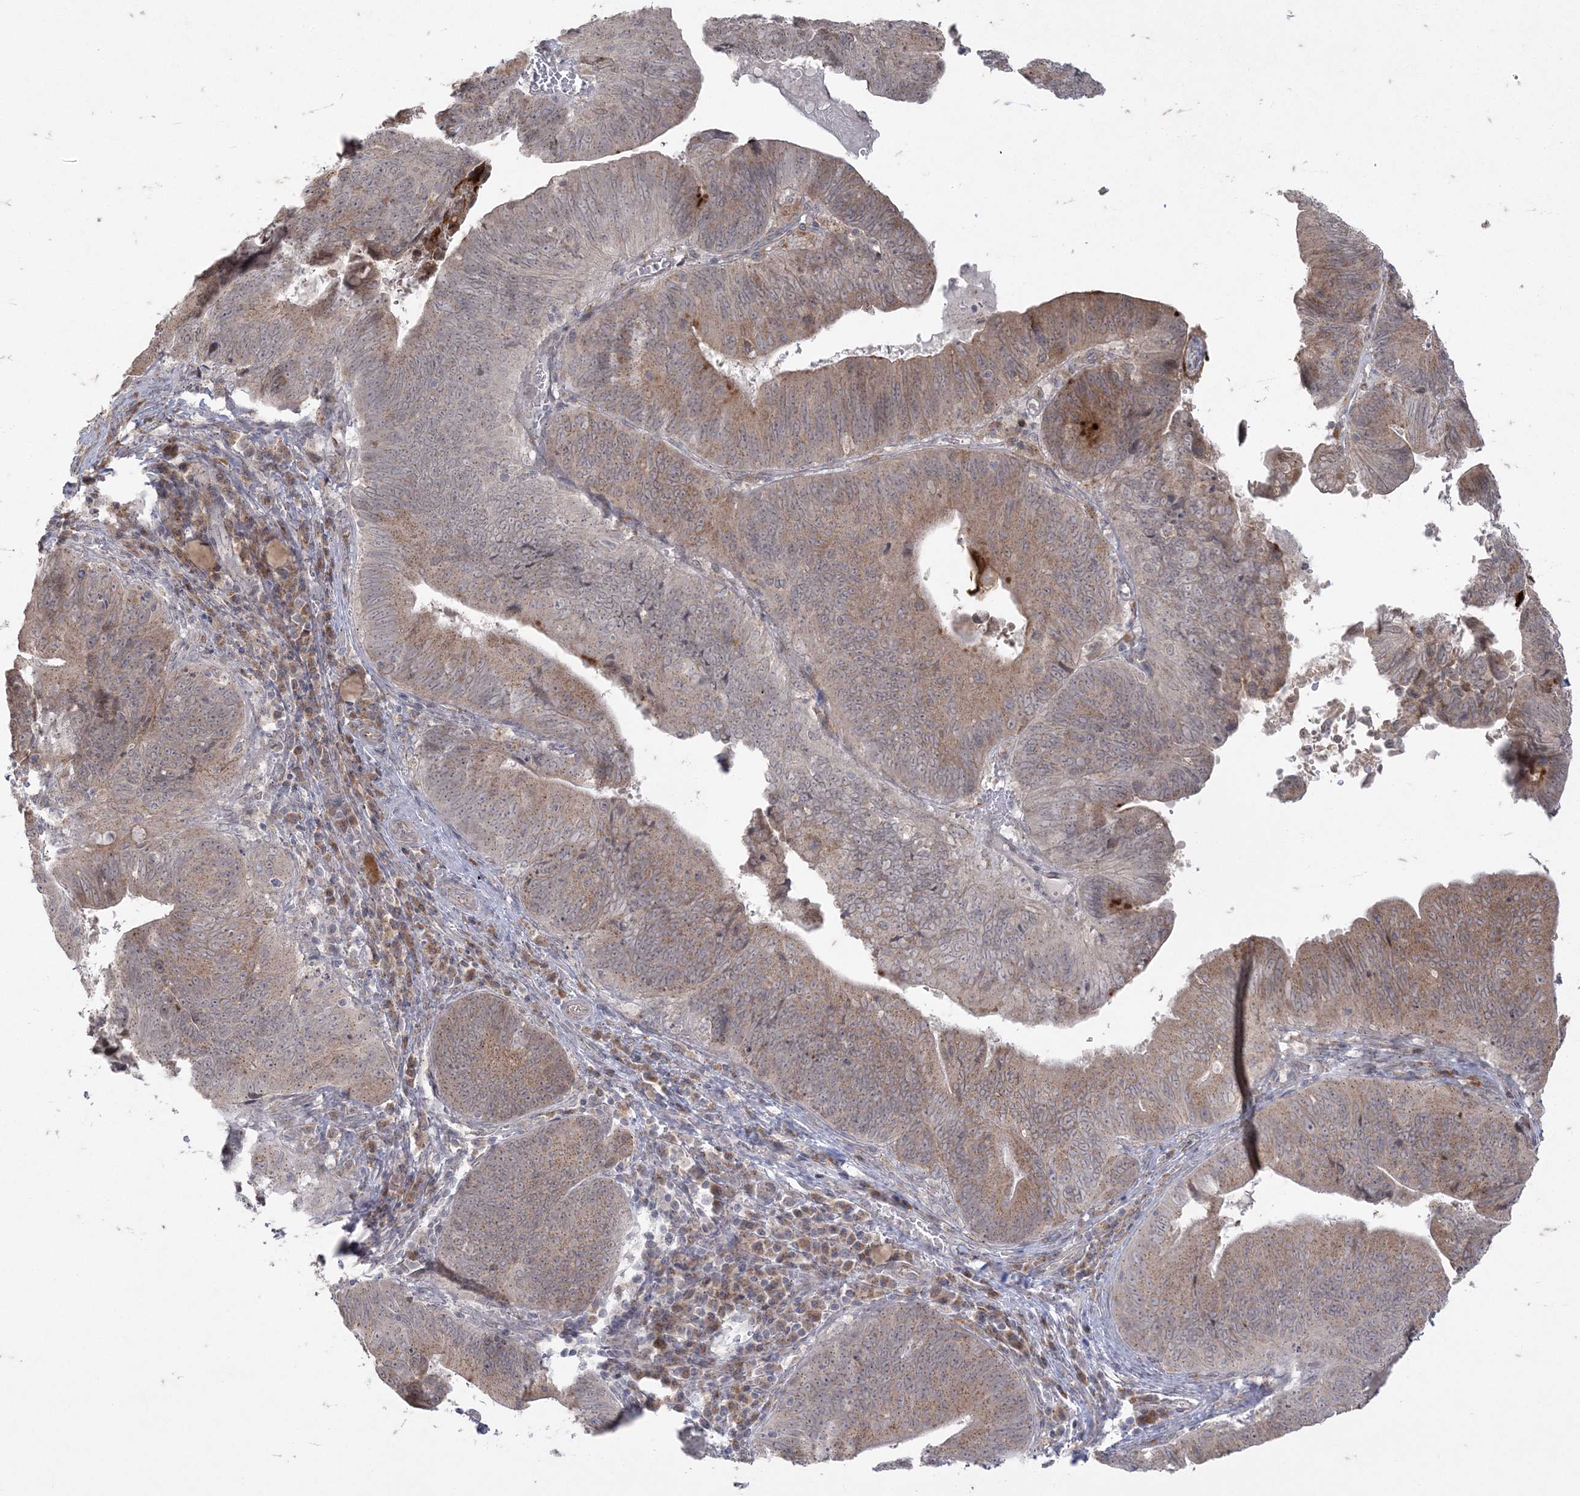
{"staining": {"intensity": "weak", "quantity": "25%-75%", "location": "cytoplasmic/membranous"}, "tissue": "pancreatic cancer", "cell_type": "Tumor cells", "image_type": "cancer", "snomed": [{"axis": "morphology", "description": "Adenocarcinoma, NOS"}, {"axis": "topography", "description": "Pancreas"}], "caption": "Weak cytoplasmic/membranous staining is appreciated in approximately 25%-75% of tumor cells in pancreatic adenocarcinoma. (Brightfield microscopy of DAB IHC at high magnification).", "gene": "RRAS", "patient": {"sex": "male", "age": 63}}